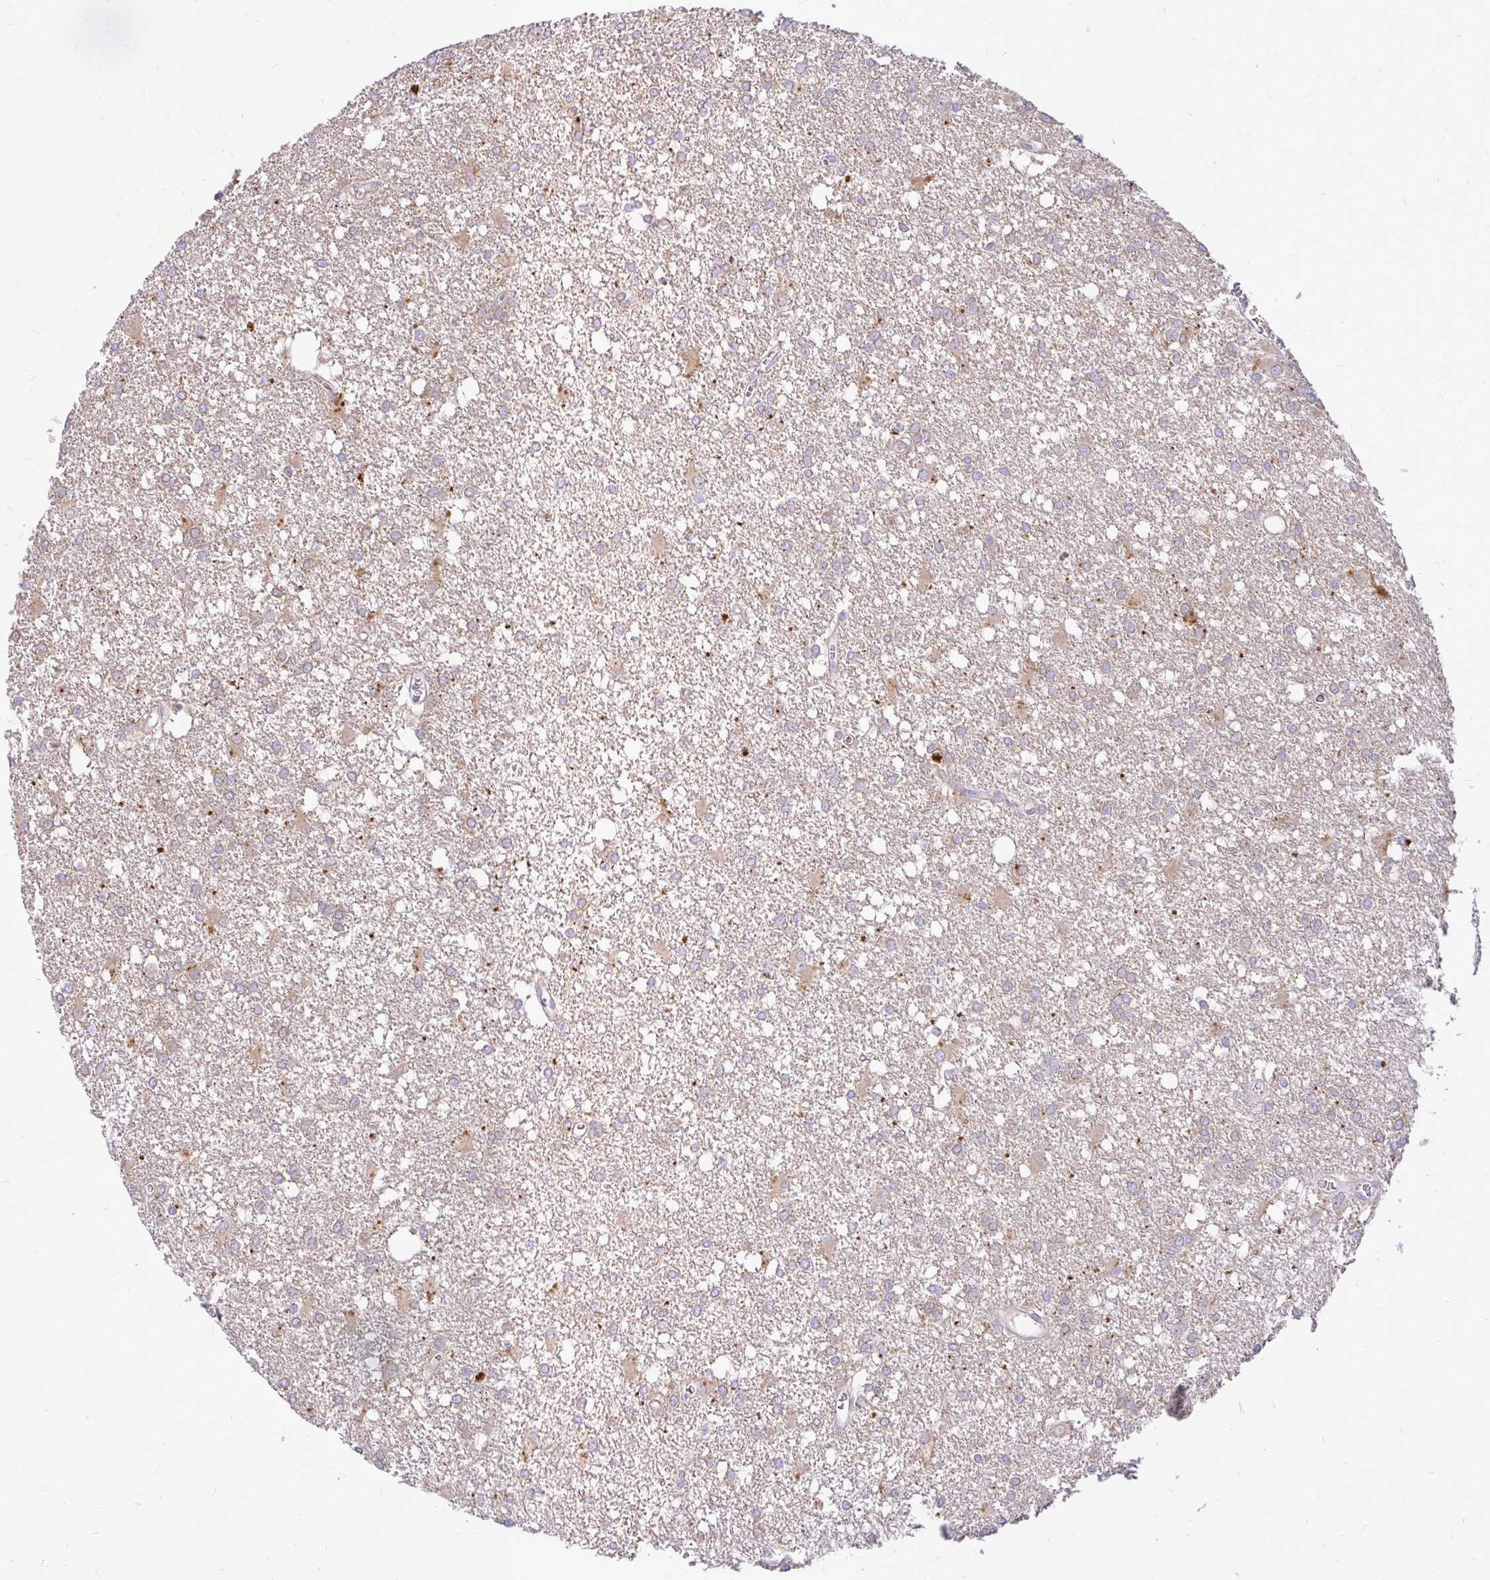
{"staining": {"intensity": "moderate", "quantity": "<25%", "location": "cytoplasmic/membranous"}, "tissue": "glioma", "cell_type": "Tumor cells", "image_type": "cancer", "snomed": [{"axis": "morphology", "description": "Glioma, malignant, High grade"}, {"axis": "topography", "description": "Brain"}], "caption": "Brown immunohistochemical staining in malignant glioma (high-grade) displays moderate cytoplasmic/membranous expression in approximately <25% of tumor cells.", "gene": "MAP1LC3A", "patient": {"sex": "male", "age": 48}}